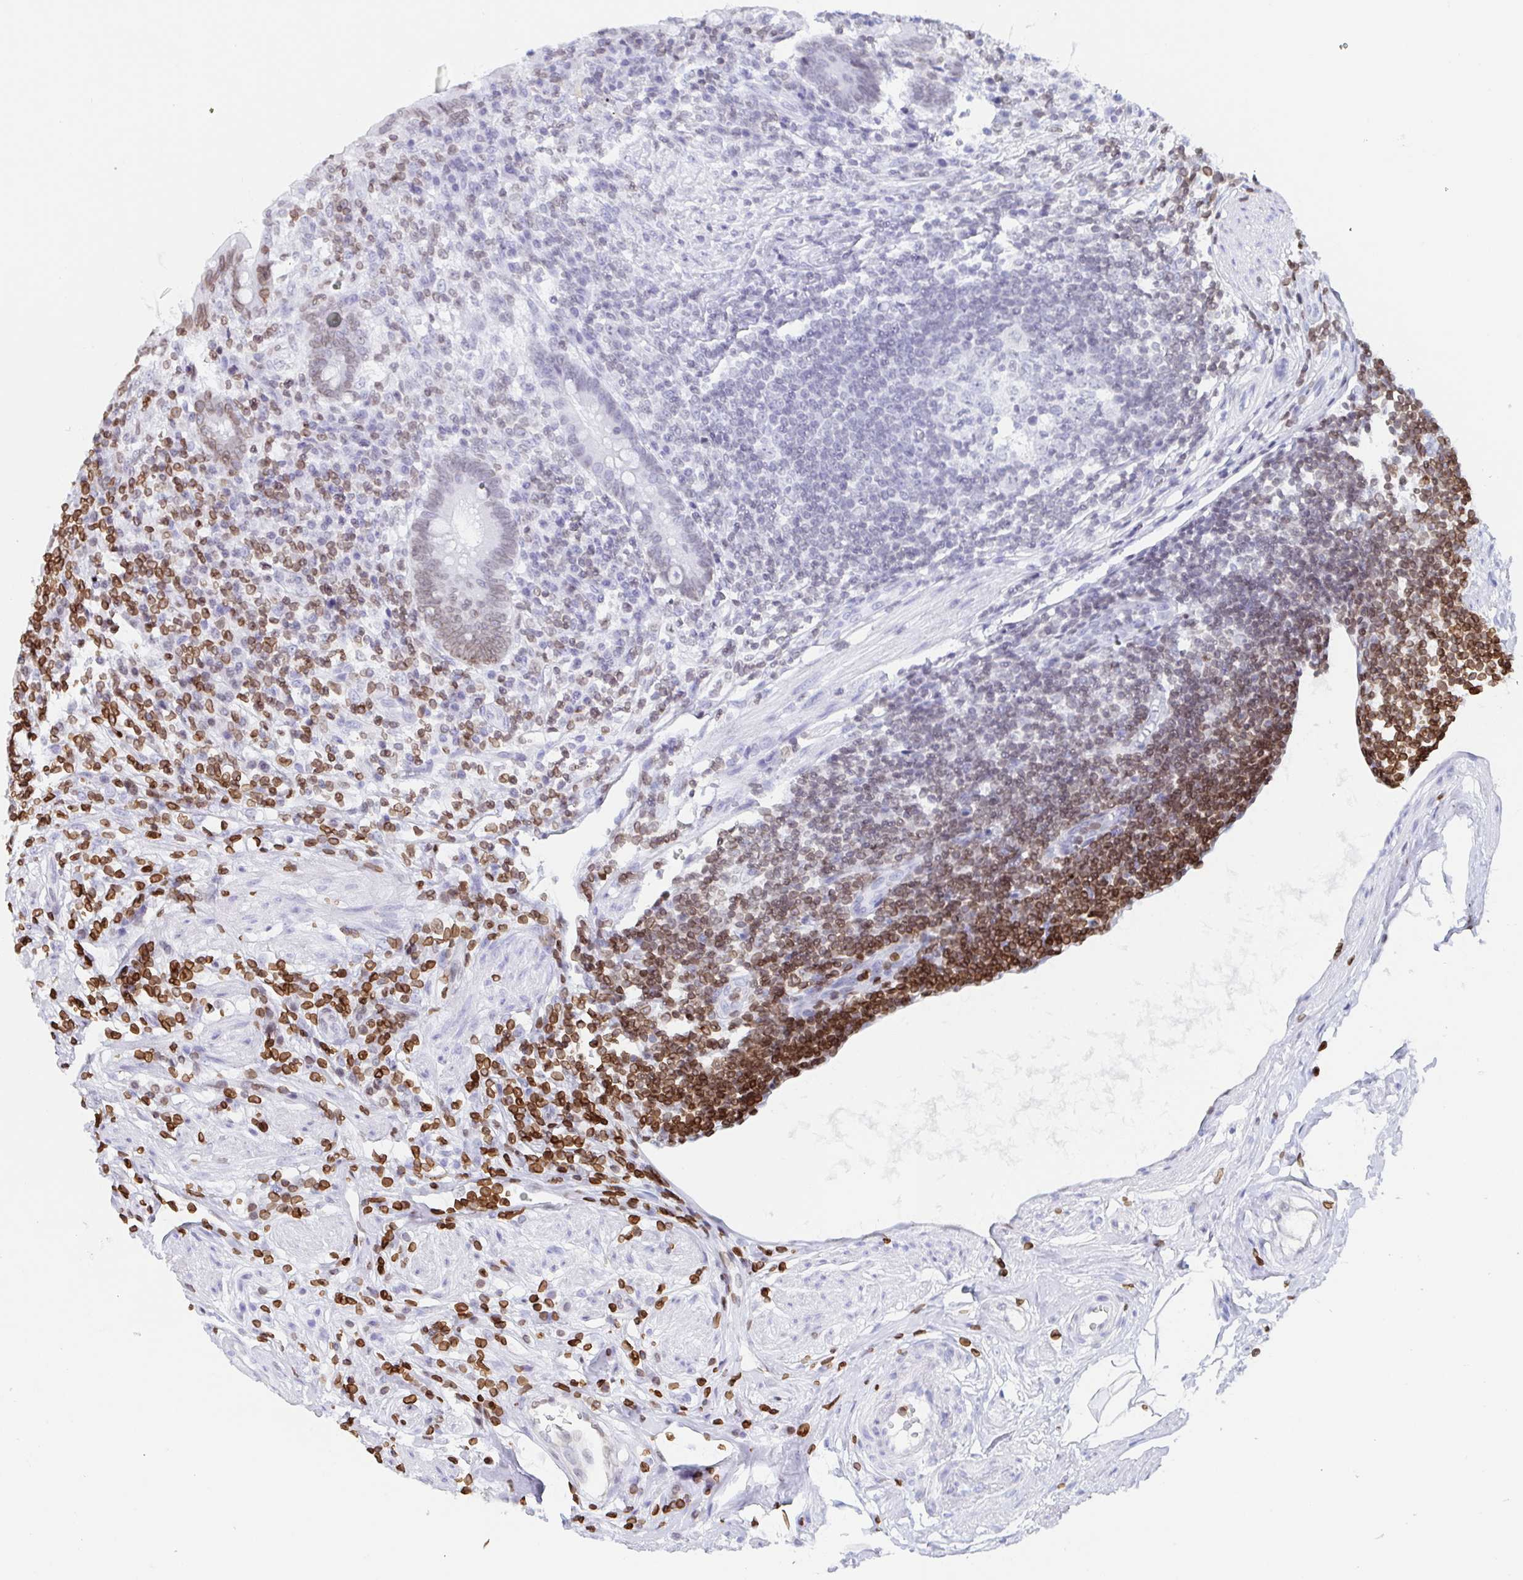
{"staining": {"intensity": "moderate", "quantity": "25%-75%", "location": "cytoplasmic/membranous,nuclear"}, "tissue": "appendix", "cell_type": "Glandular cells", "image_type": "normal", "snomed": [{"axis": "morphology", "description": "Normal tissue, NOS"}, {"axis": "topography", "description": "Appendix"}], "caption": "Glandular cells show medium levels of moderate cytoplasmic/membranous,nuclear positivity in approximately 25%-75% of cells in benign human appendix.", "gene": "BTBD7", "patient": {"sex": "female", "age": 56}}